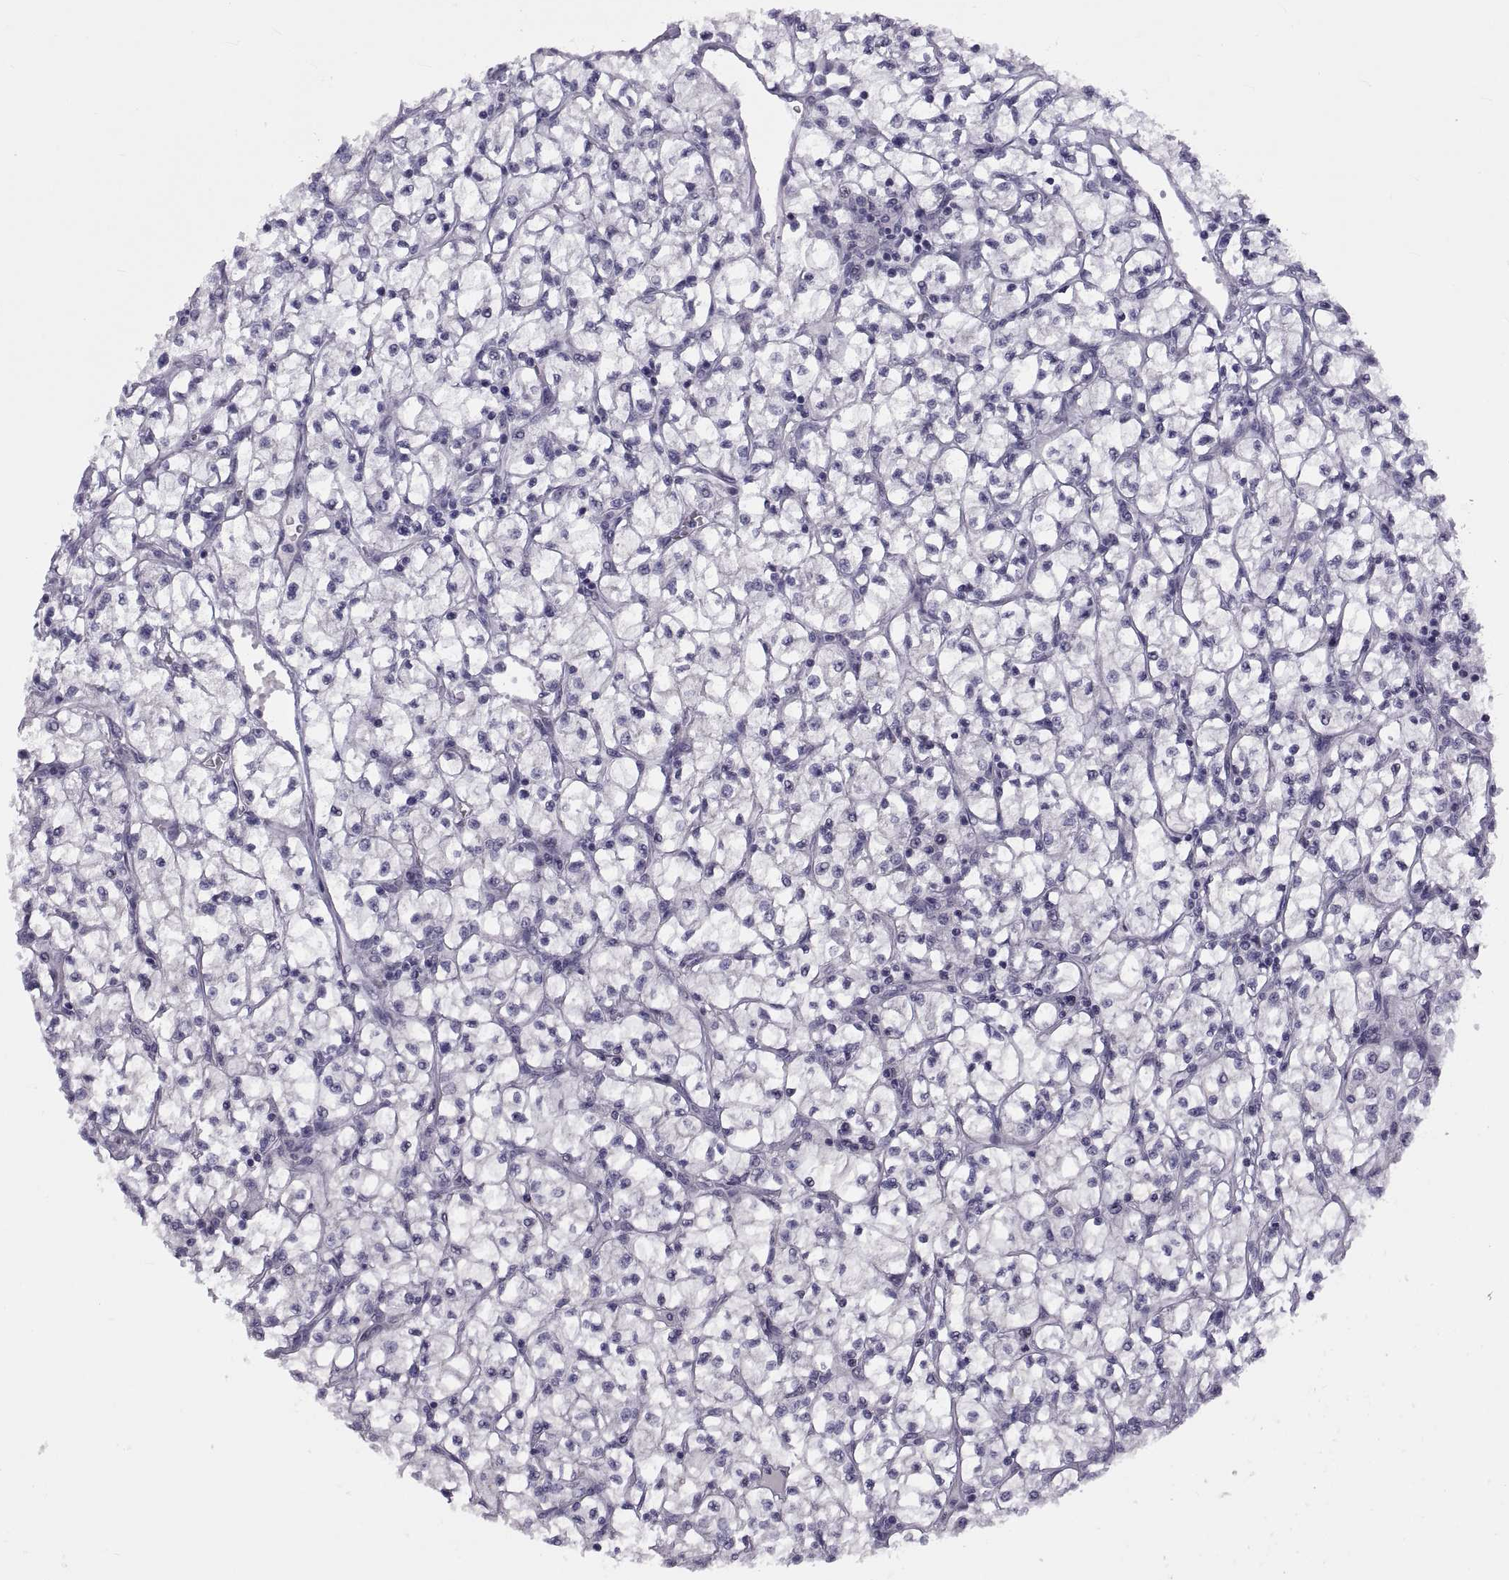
{"staining": {"intensity": "negative", "quantity": "none", "location": "none"}, "tissue": "renal cancer", "cell_type": "Tumor cells", "image_type": "cancer", "snomed": [{"axis": "morphology", "description": "Adenocarcinoma, NOS"}, {"axis": "topography", "description": "Kidney"}], "caption": "Human renal cancer stained for a protein using immunohistochemistry (IHC) exhibits no positivity in tumor cells.", "gene": "TMEM158", "patient": {"sex": "female", "age": 64}}